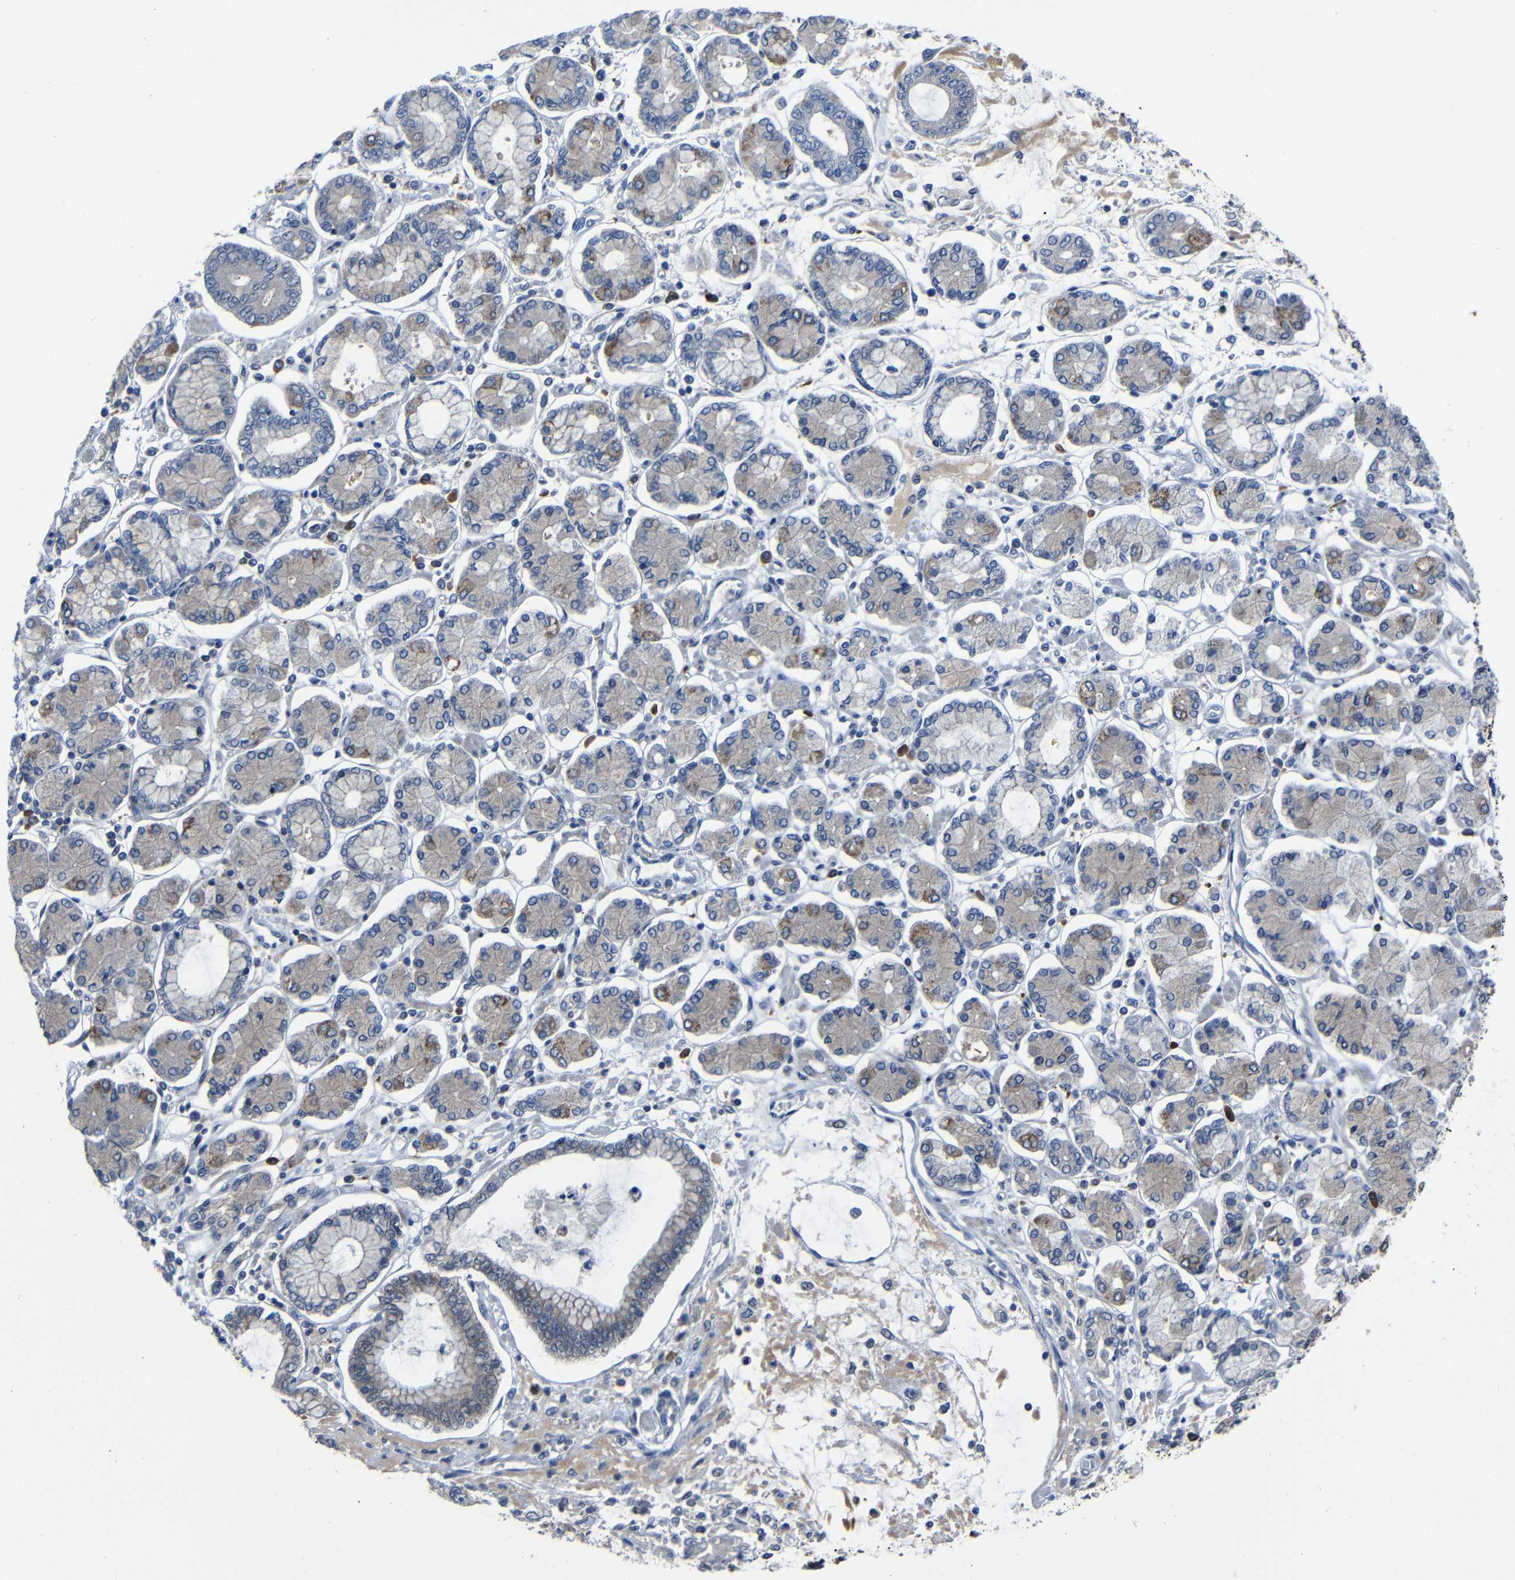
{"staining": {"intensity": "weak", "quantity": "25%-75%", "location": "cytoplasmic/membranous"}, "tissue": "stomach cancer", "cell_type": "Tumor cells", "image_type": "cancer", "snomed": [{"axis": "morphology", "description": "Adenocarcinoma, NOS"}, {"axis": "topography", "description": "Stomach"}], "caption": "Protein staining of stomach cancer (adenocarcinoma) tissue reveals weak cytoplasmic/membranous expression in about 25%-75% of tumor cells.", "gene": "SEMA4B", "patient": {"sex": "male", "age": 76}}